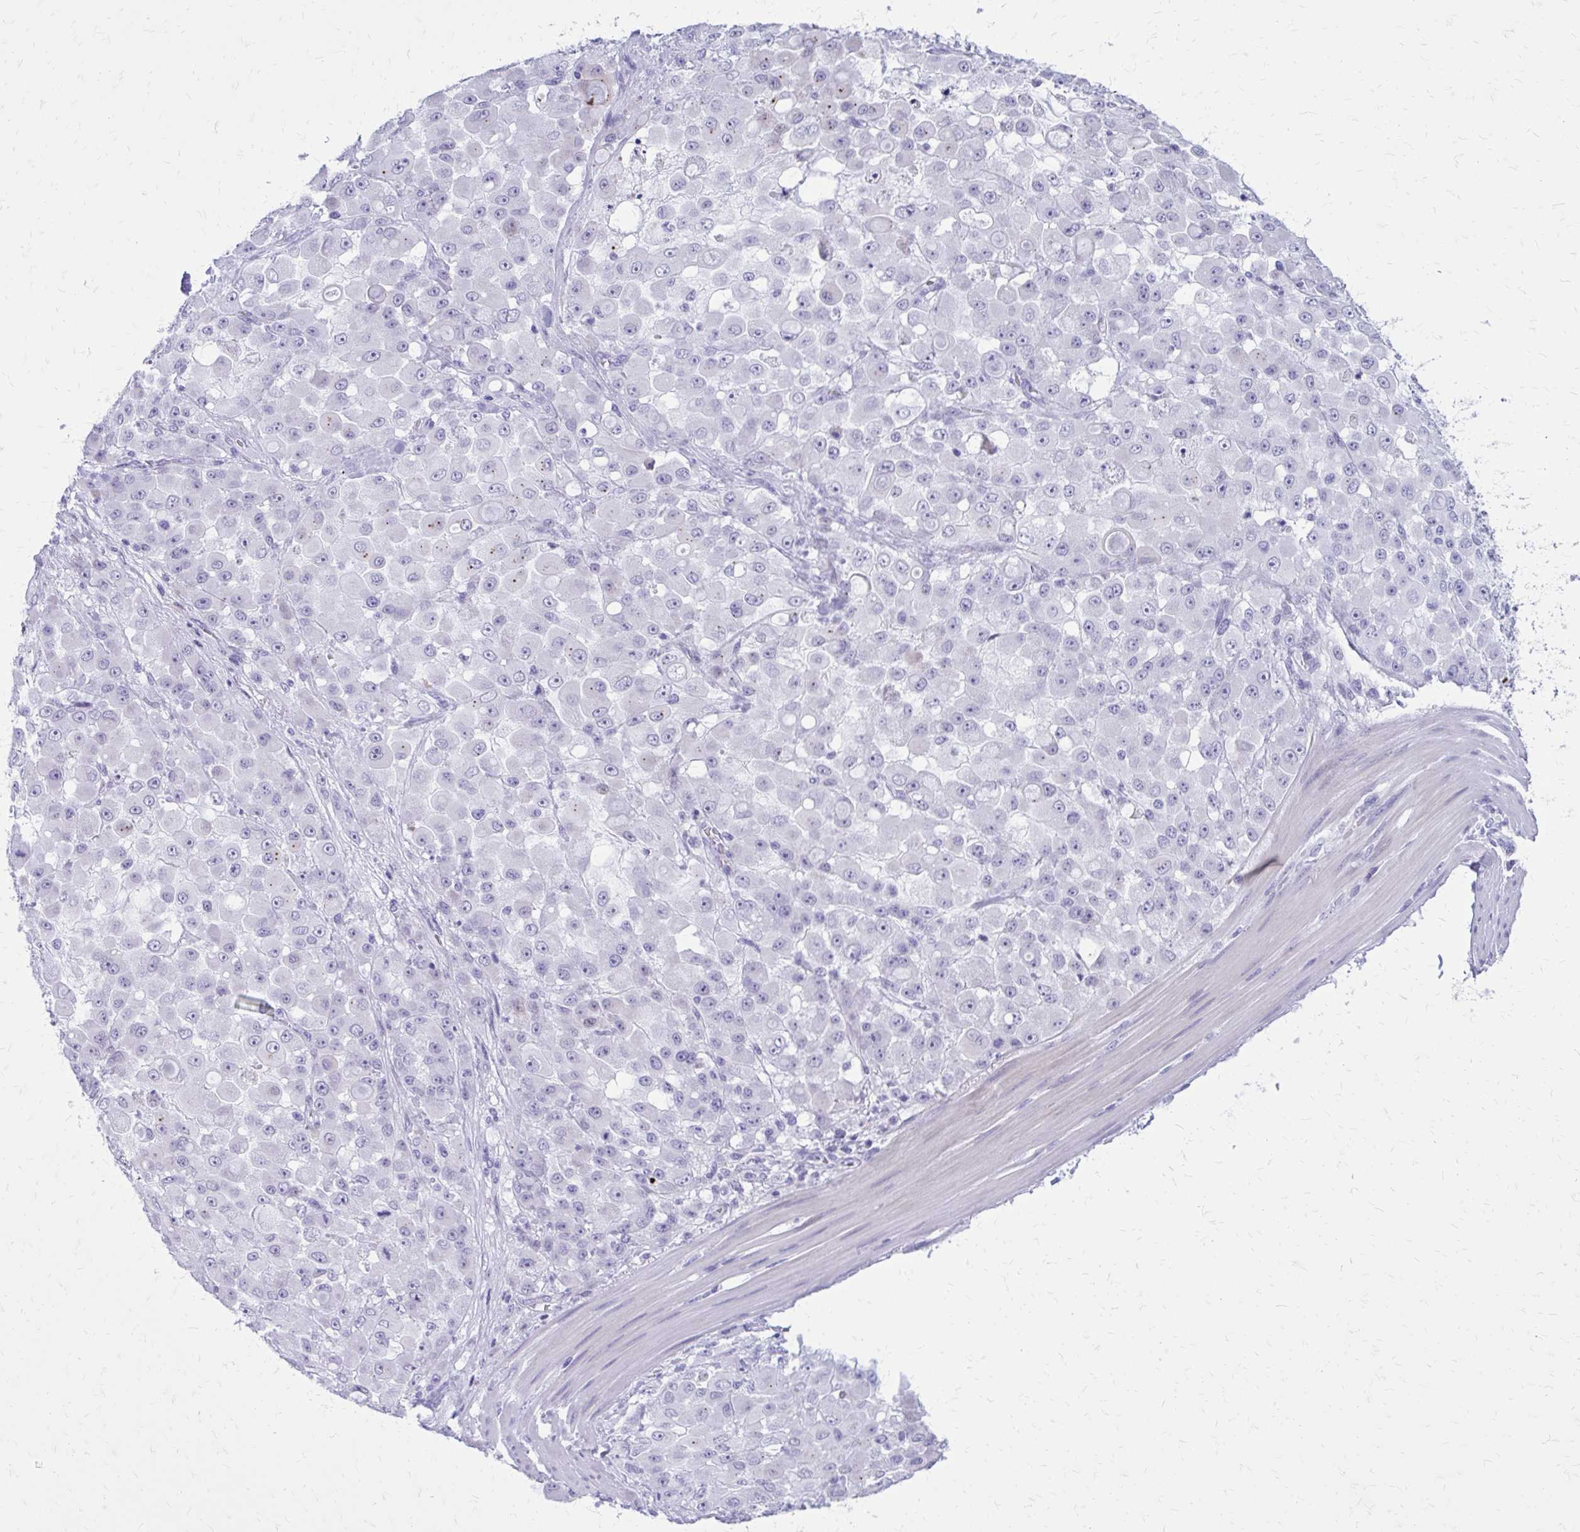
{"staining": {"intensity": "negative", "quantity": "none", "location": "none"}, "tissue": "stomach cancer", "cell_type": "Tumor cells", "image_type": "cancer", "snomed": [{"axis": "morphology", "description": "Adenocarcinoma, NOS"}, {"axis": "topography", "description": "Stomach"}], "caption": "The immunohistochemistry (IHC) histopathology image has no significant expression in tumor cells of adenocarcinoma (stomach) tissue.", "gene": "LCN15", "patient": {"sex": "female", "age": 76}}